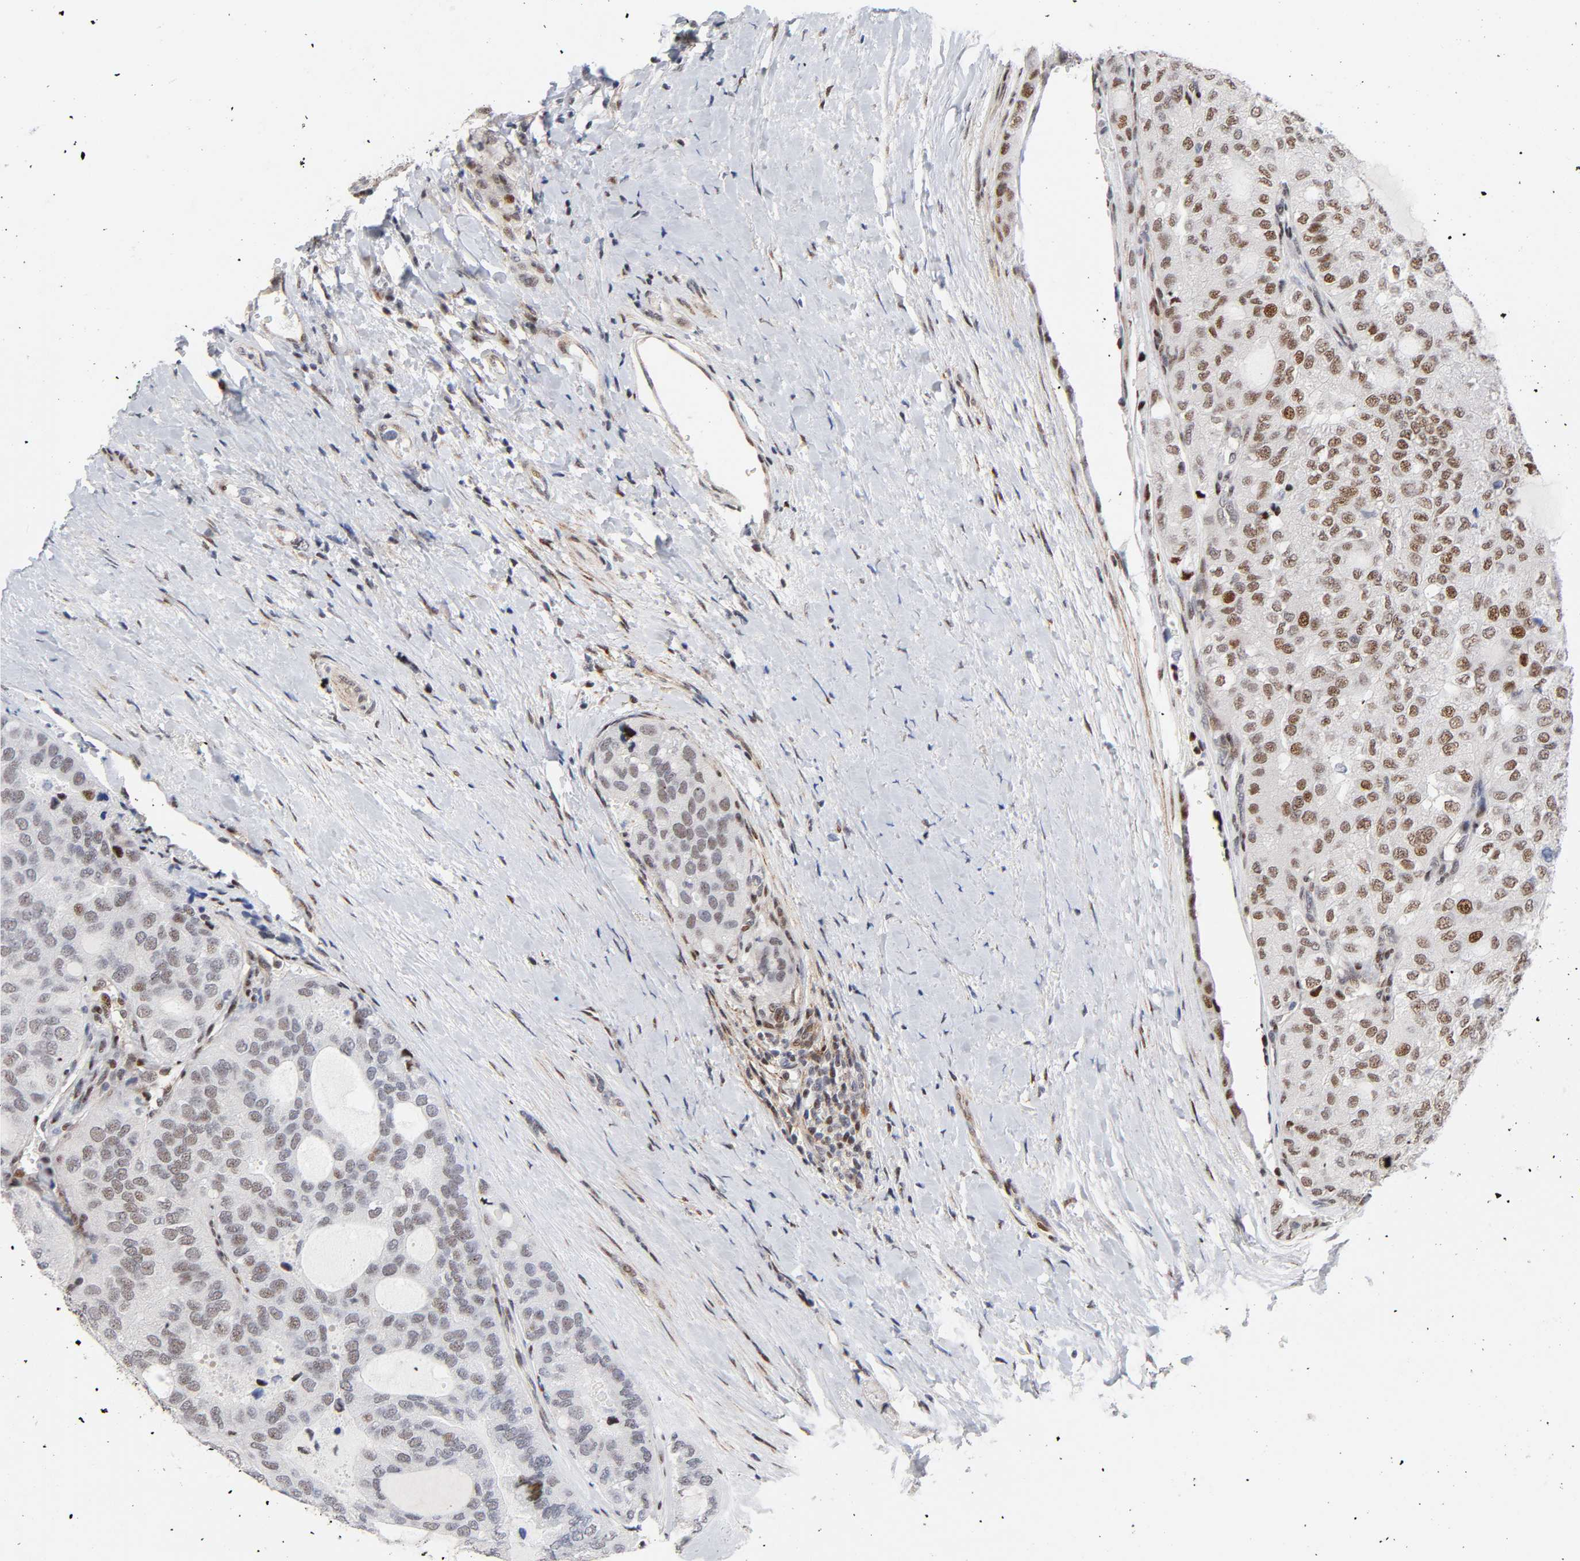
{"staining": {"intensity": "moderate", "quantity": ">75%", "location": "nuclear"}, "tissue": "thyroid cancer", "cell_type": "Tumor cells", "image_type": "cancer", "snomed": [{"axis": "morphology", "description": "Follicular adenoma carcinoma, NOS"}, {"axis": "topography", "description": "Thyroid gland"}], "caption": "Immunohistochemistry (IHC) (DAB) staining of human thyroid cancer shows moderate nuclear protein staining in about >75% of tumor cells.", "gene": "STK38", "patient": {"sex": "male", "age": 75}}